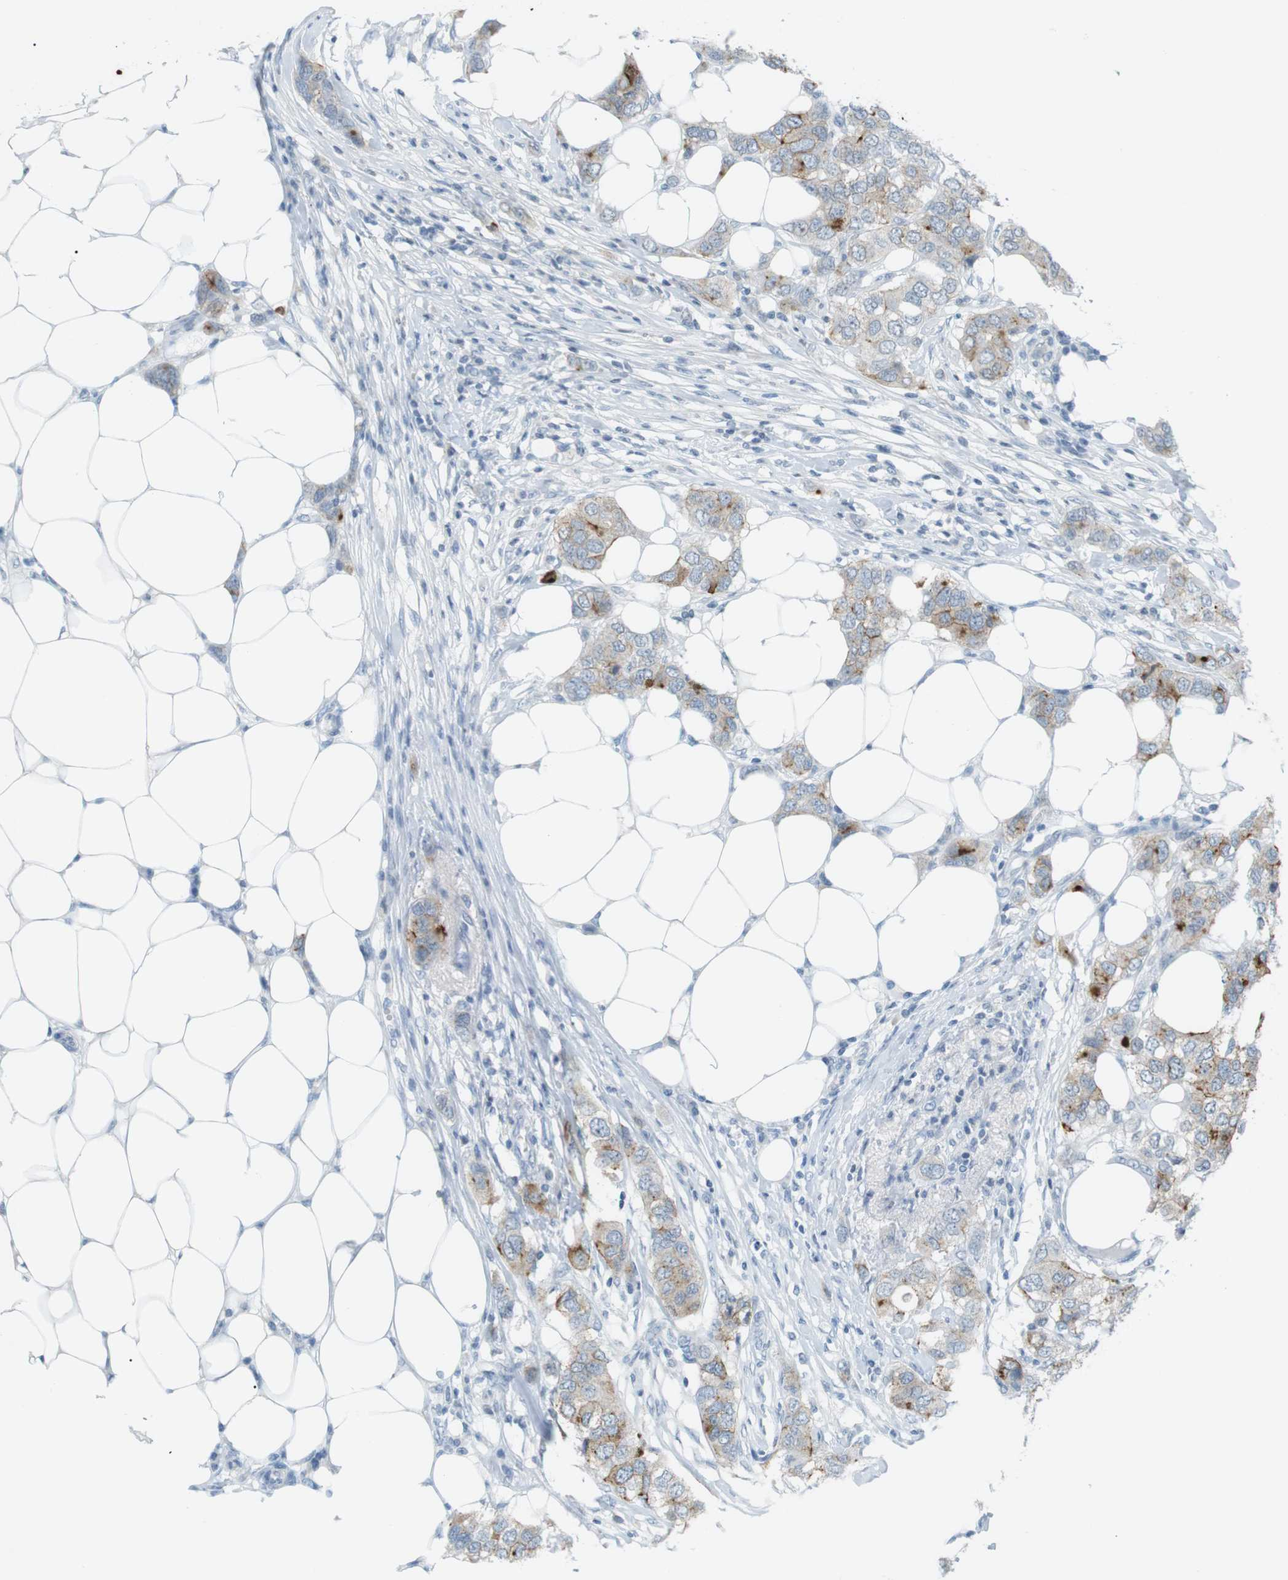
{"staining": {"intensity": "moderate", "quantity": "<25%", "location": "cytoplasmic/membranous"}, "tissue": "breast cancer", "cell_type": "Tumor cells", "image_type": "cancer", "snomed": [{"axis": "morphology", "description": "Duct carcinoma"}, {"axis": "topography", "description": "Breast"}], "caption": "Intraductal carcinoma (breast) tissue demonstrates moderate cytoplasmic/membranous expression in approximately <25% of tumor cells (DAB = brown stain, brightfield microscopy at high magnification).", "gene": "AZGP1", "patient": {"sex": "female", "age": 50}}